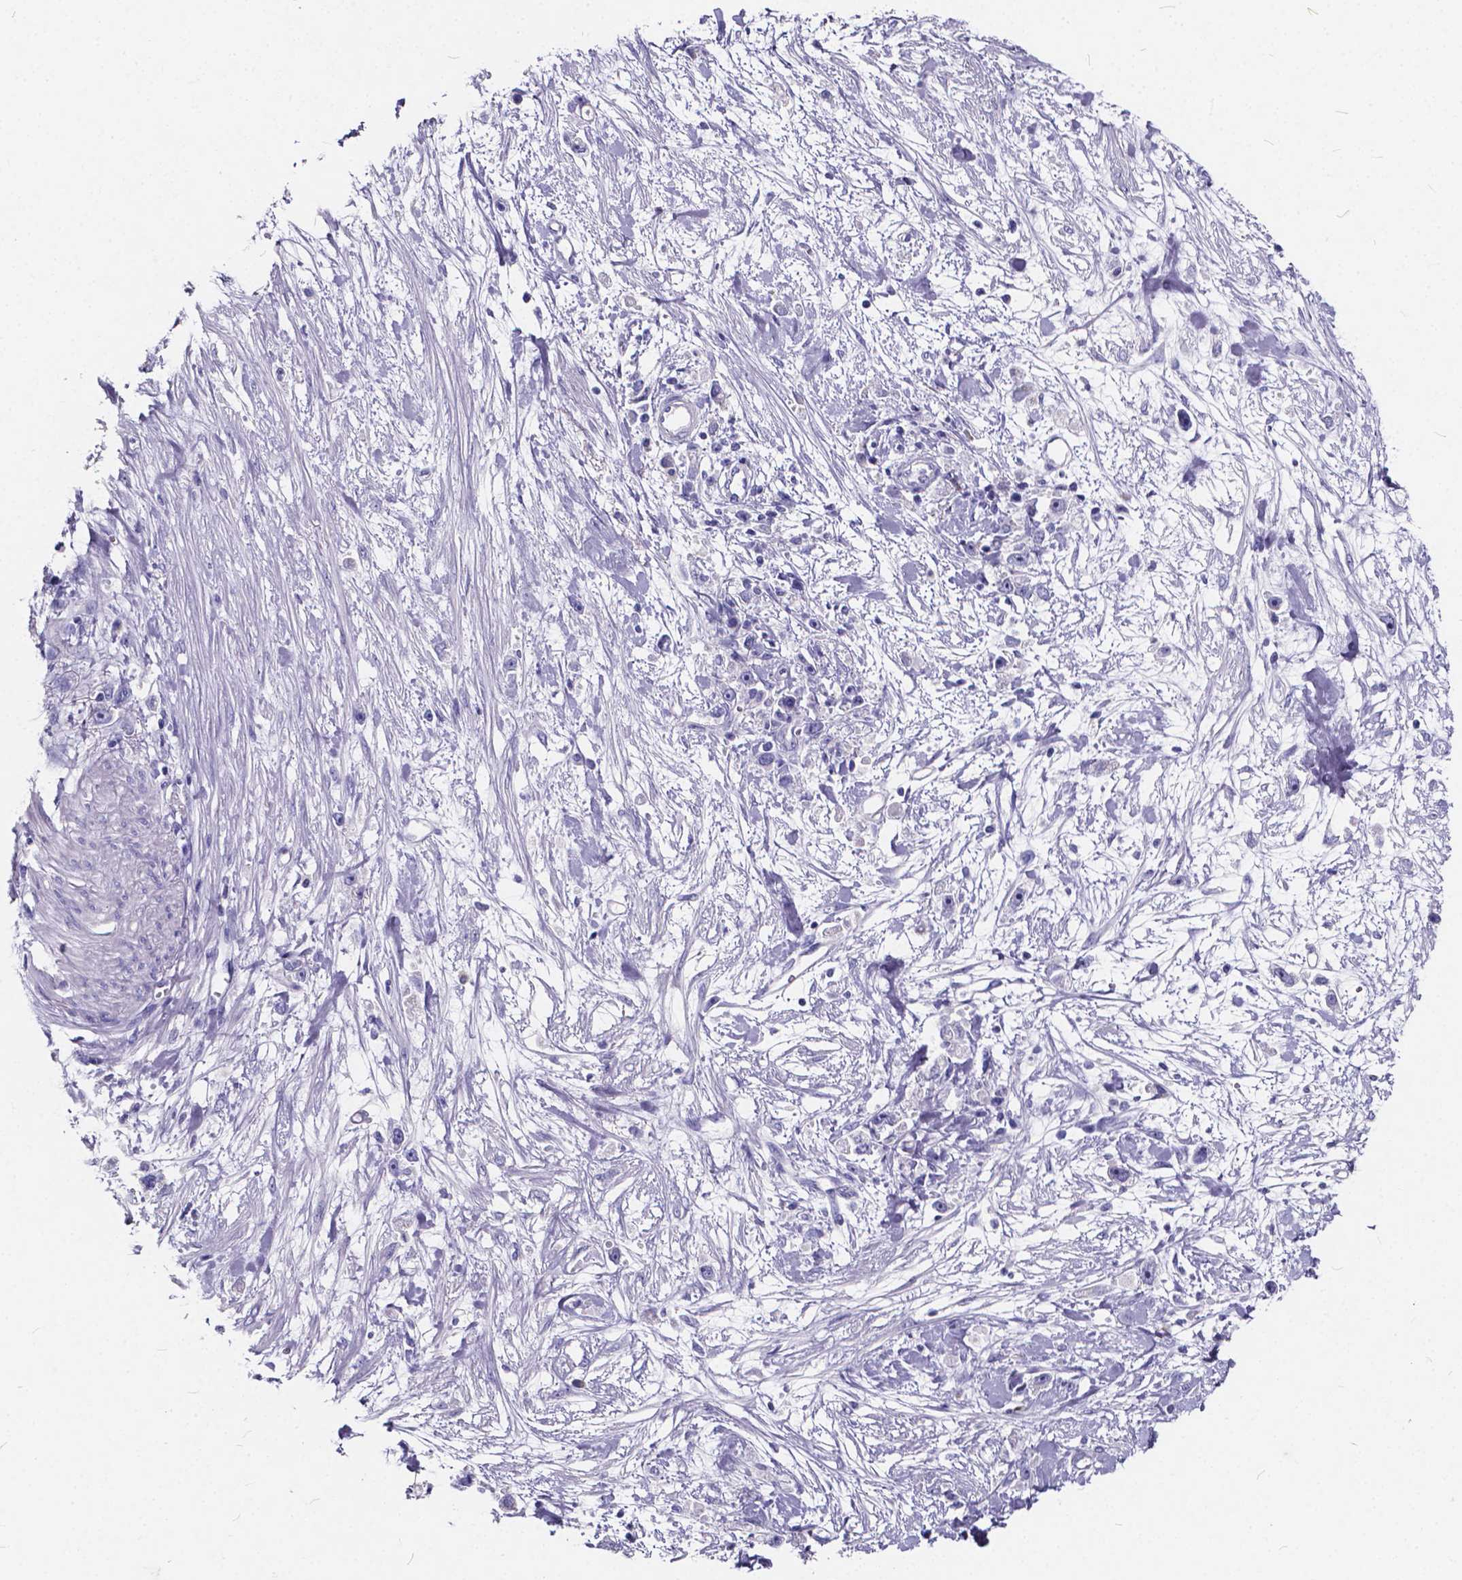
{"staining": {"intensity": "negative", "quantity": "none", "location": "none"}, "tissue": "stomach cancer", "cell_type": "Tumor cells", "image_type": "cancer", "snomed": [{"axis": "morphology", "description": "Adenocarcinoma, NOS"}, {"axis": "topography", "description": "Stomach"}], "caption": "Immunohistochemical staining of stomach cancer (adenocarcinoma) shows no significant positivity in tumor cells. The staining was performed using DAB to visualize the protein expression in brown, while the nuclei were stained in blue with hematoxylin (Magnification: 20x).", "gene": "SPEF2", "patient": {"sex": "female", "age": 59}}